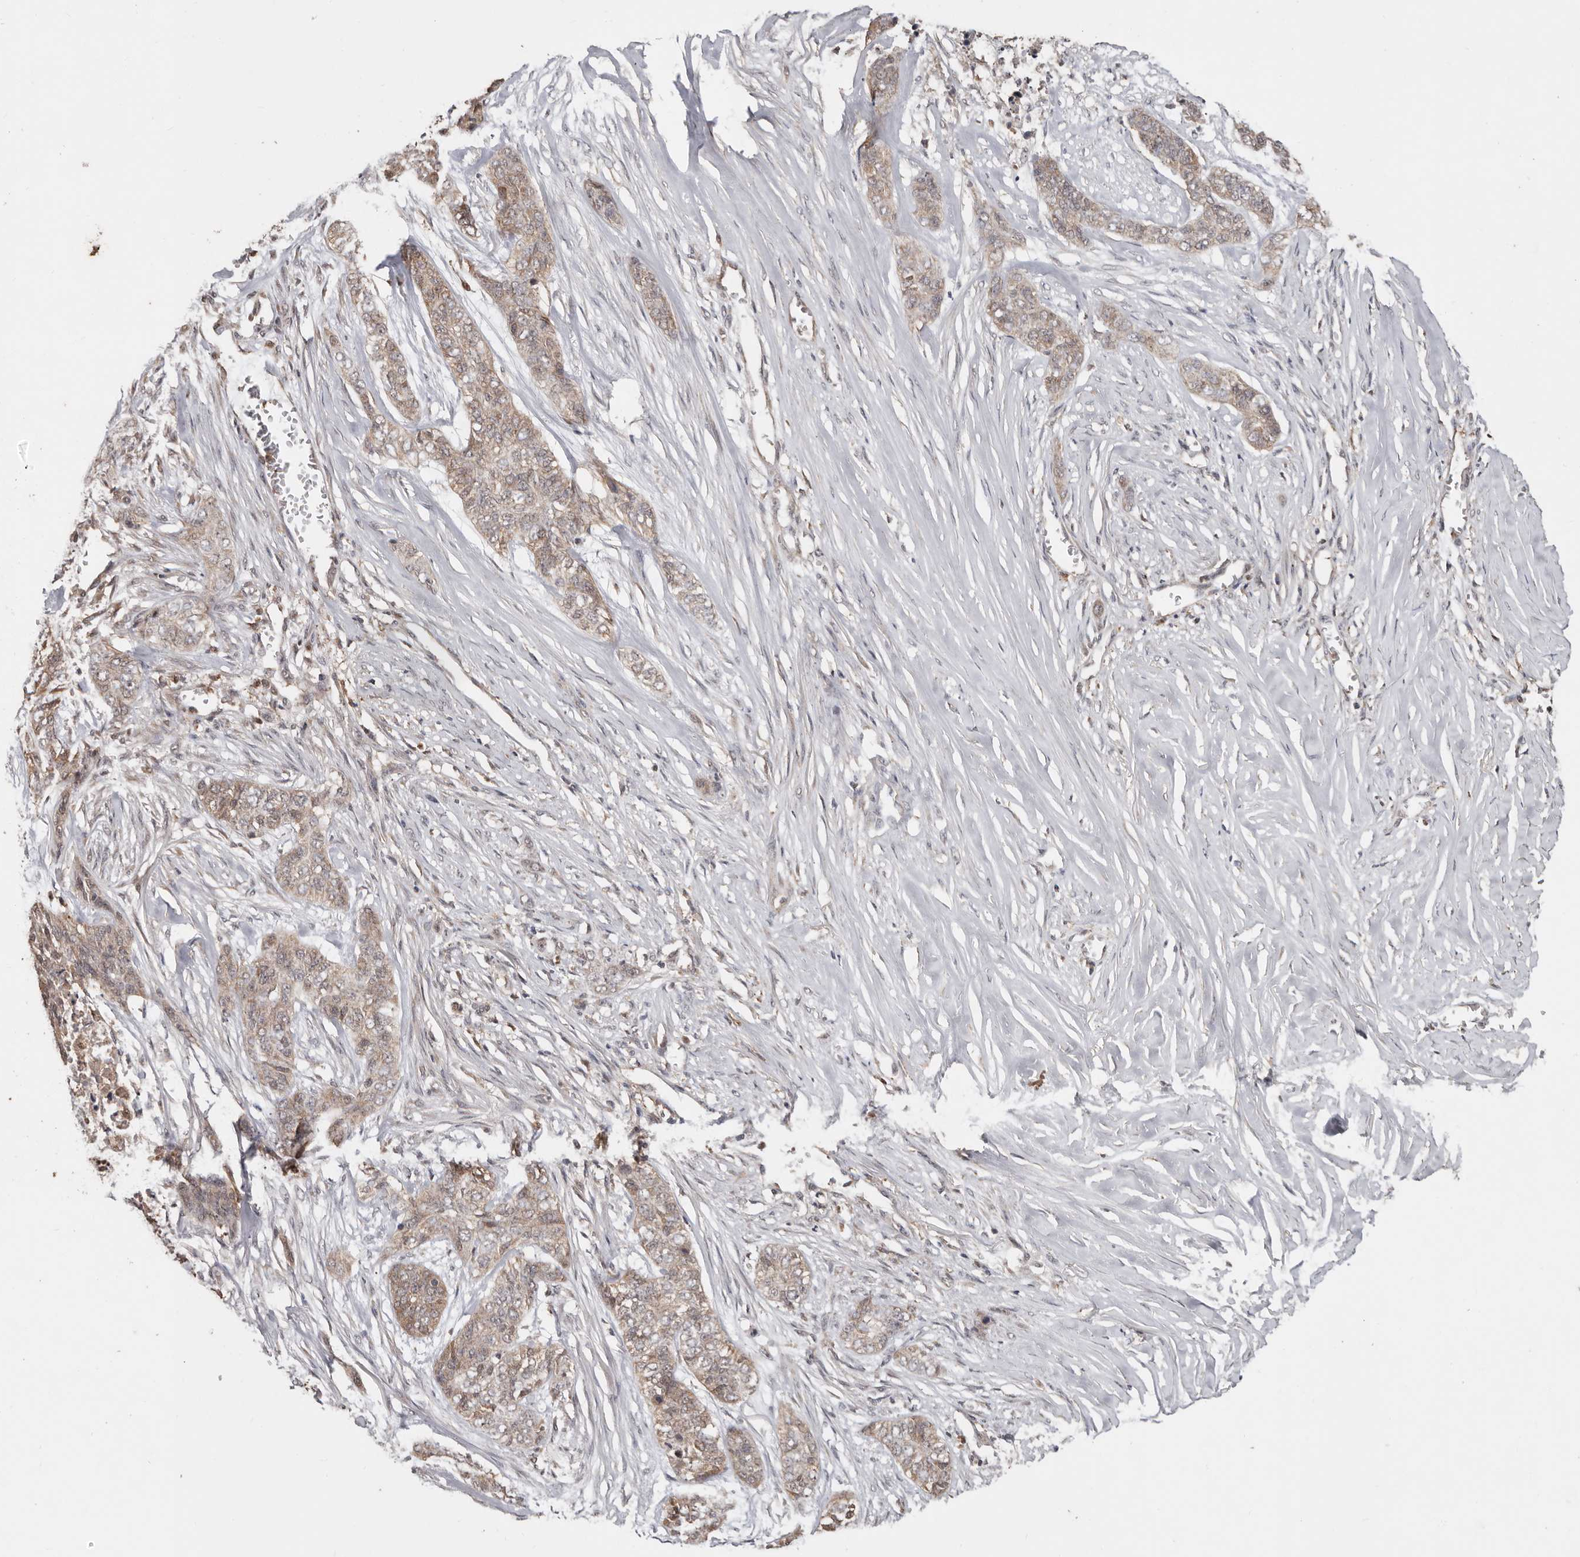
{"staining": {"intensity": "weak", "quantity": ">75%", "location": "cytoplasmic/membranous"}, "tissue": "skin cancer", "cell_type": "Tumor cells", "image_type": "cancer", "snomed": [{"axis": "morphology", "description": "Basal cell carcinoma"}, {"axis": "topography", "description": "Skin"}], "caption": "The histopathology image reveals a brown stain indicating the presence of a protein in the cytoplasmic/membranous of tumor cells in basal cell carcinoma (skin).", "gene": "RSPO2", "patient": {"sex": "female", "age": 64}}